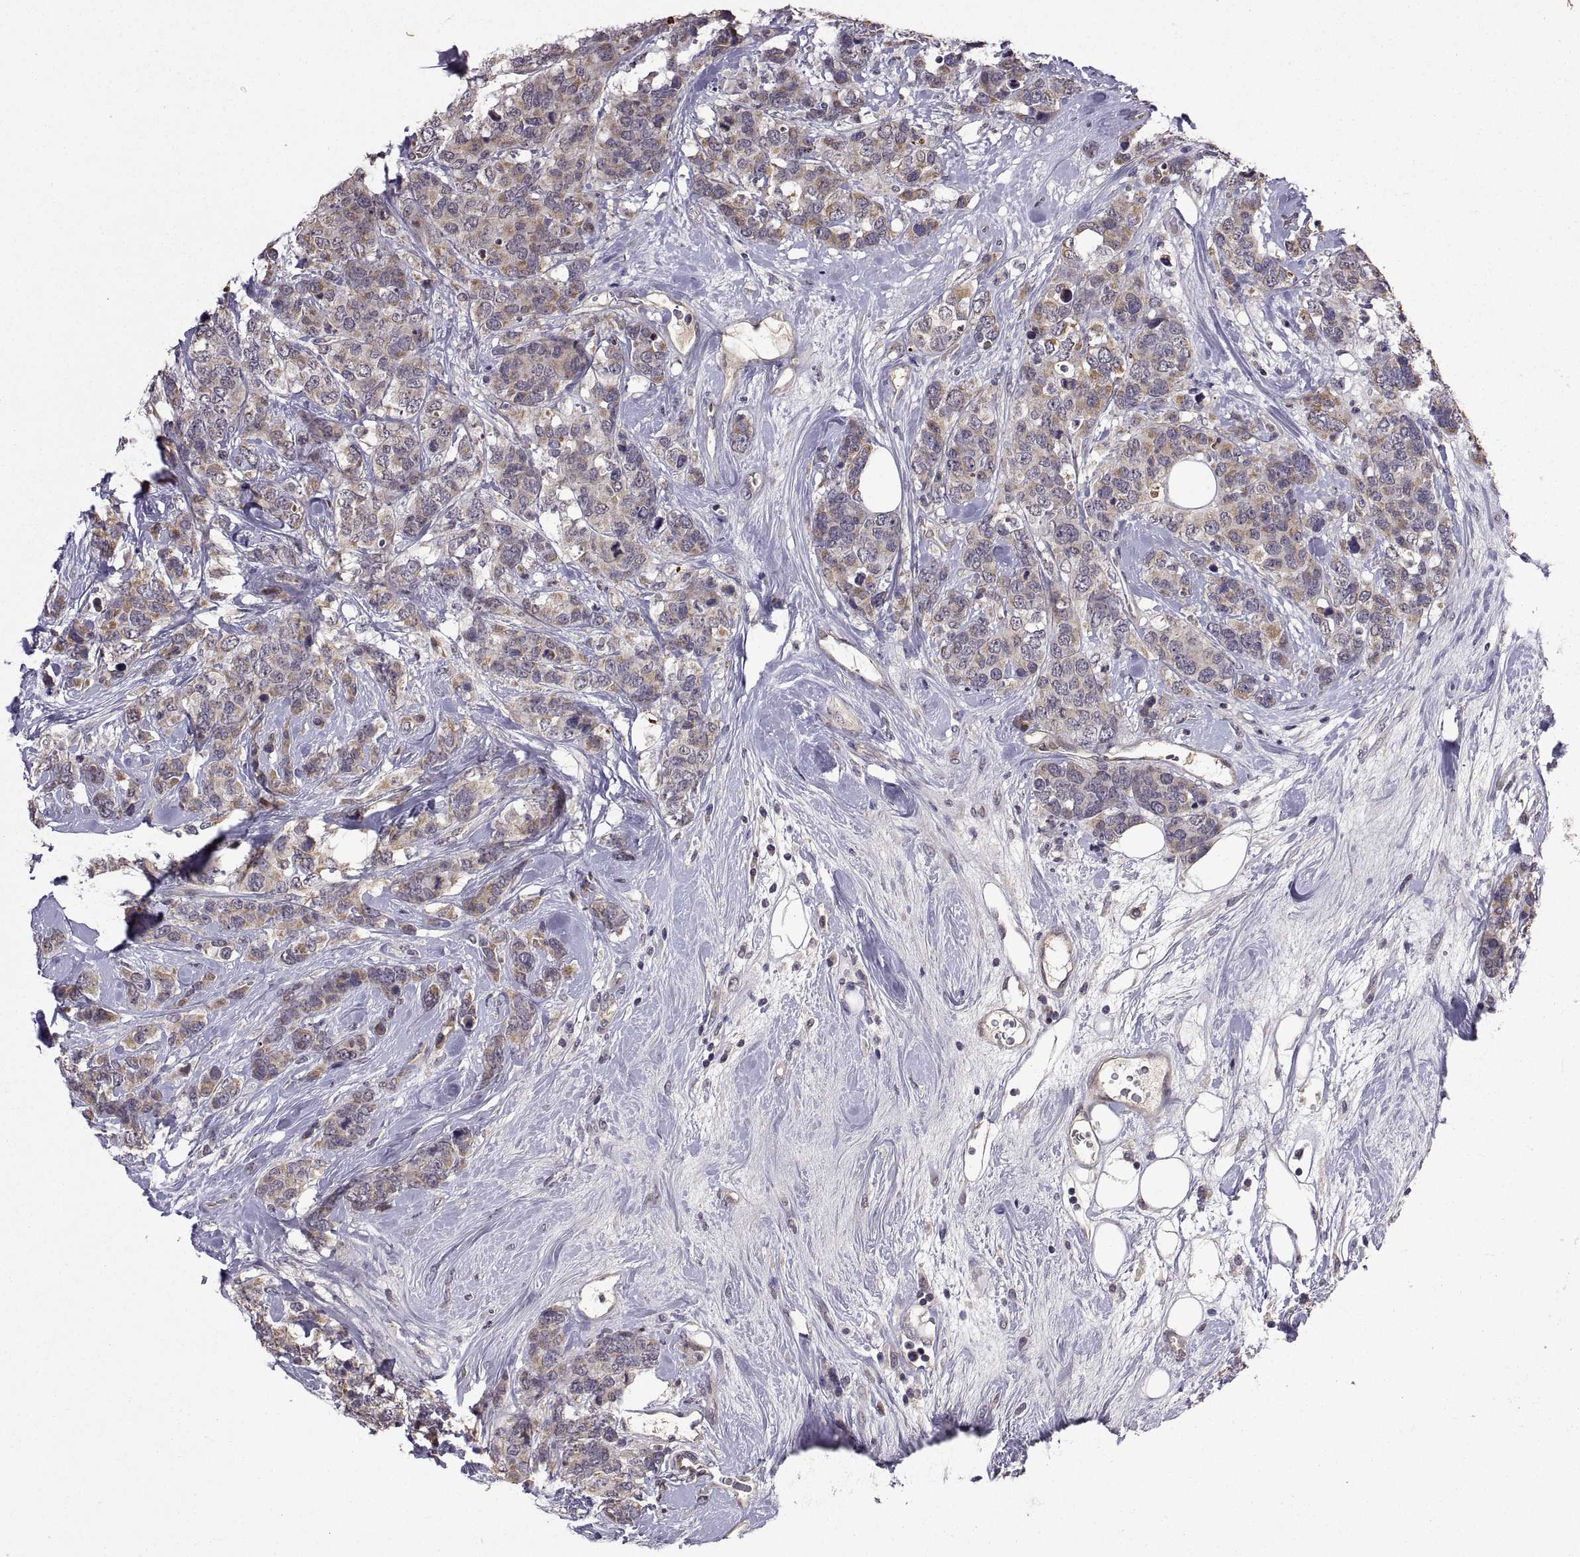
{"staining": {"intensity": "moderate", "quantity": ">75%", "location": "cytoplasmic/membranous"}, "tissue": "breast cancer", "cell_type": "Tumor cells", "image_type": "cancer", "snomed": [{"axis": "morphology", "description": "Lobular carcinoma"}, {"axis": "topography", "description": "Breast"}], "caption": "DAB immunohistochemical staining of lobular carcinoma (breast) demonstrates moderate cytoplasmic/membranous protein positivity in about >75% of tumor cells.", "gene": "LAMA1", "patient": {"sex": "female", "age": 59}}